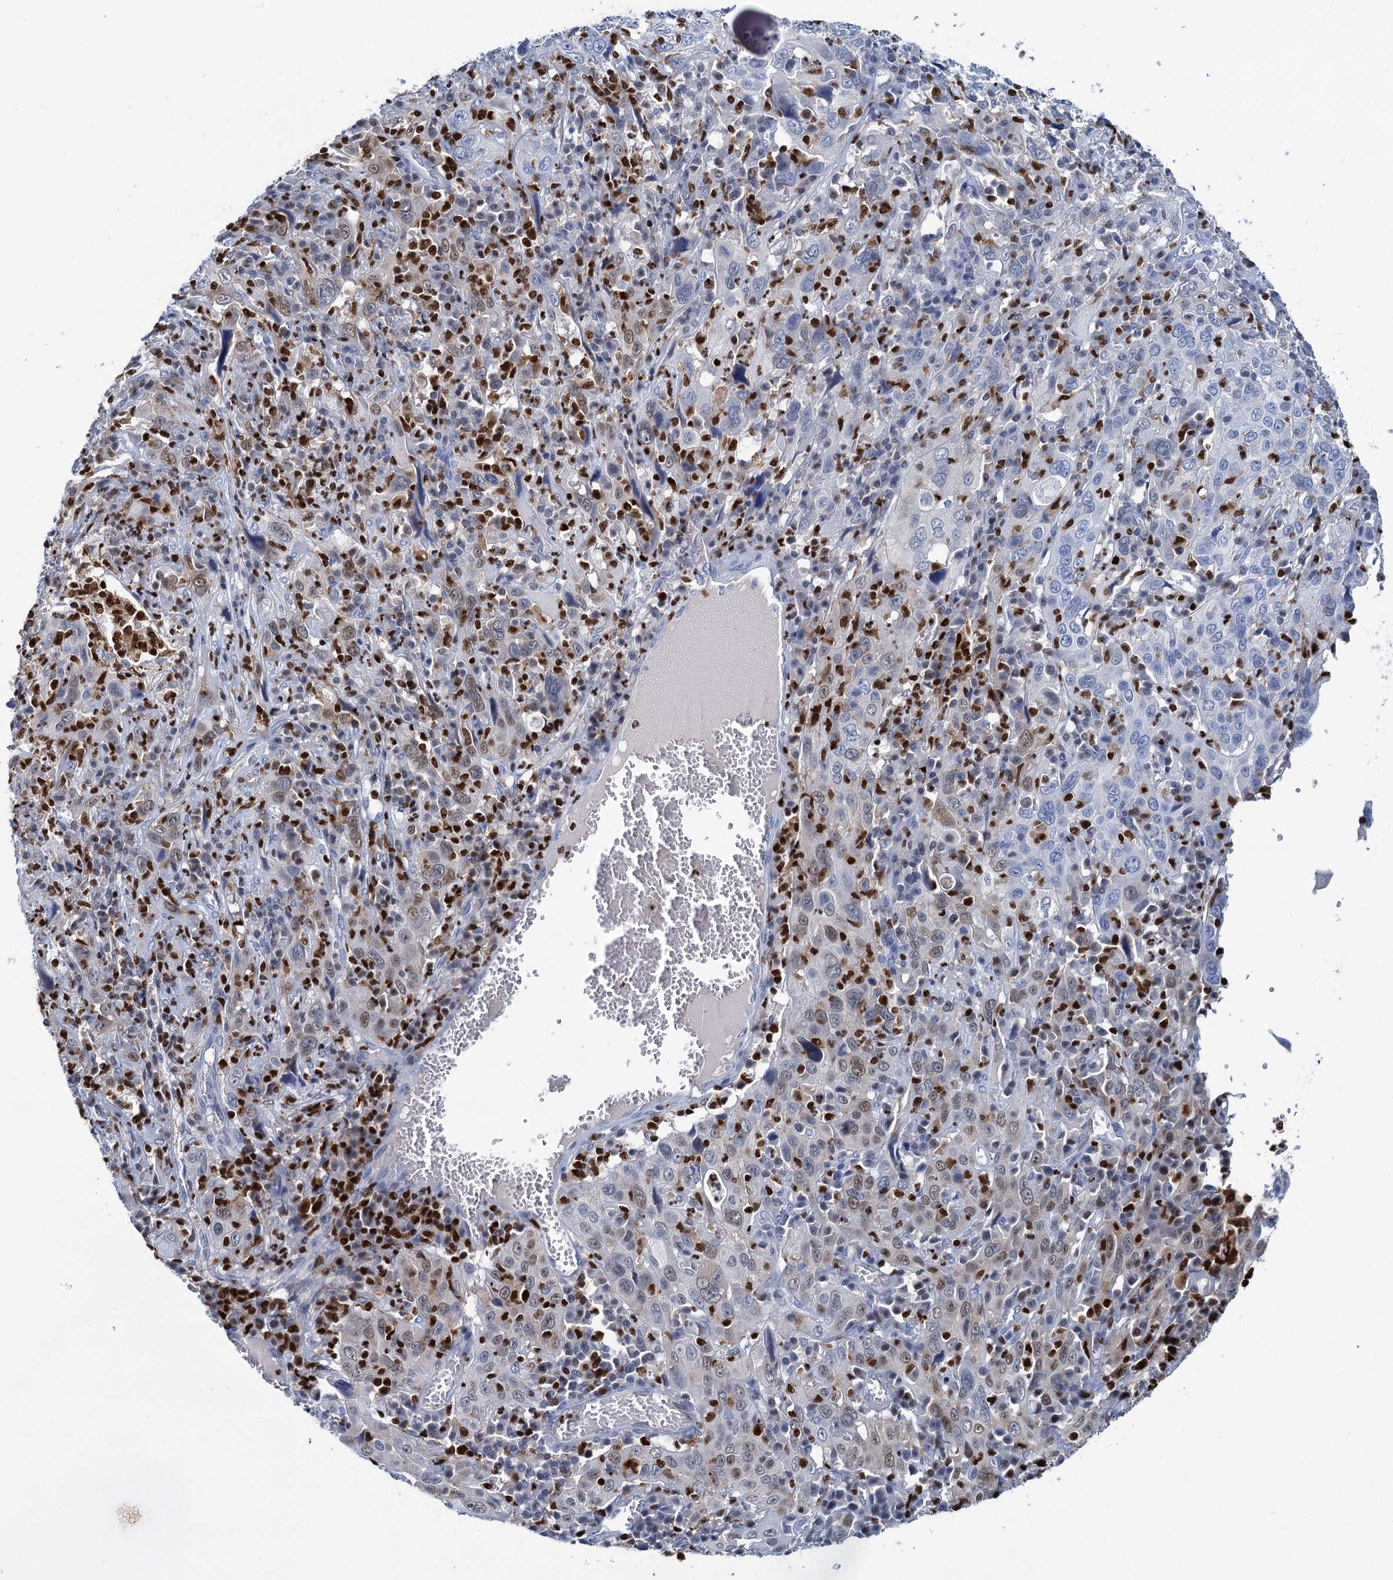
{"staining": {"intensity": "moderate", "quantity": "<25%", "location": "nuclear"}, "tissue": "cervical cancer", "cell_type": "Tumor cells", "image_type": "cancer", "snomed": [{"axis": "morphology", "description": "Squamous cell carcinoma, NOS"}, {"axis": "topography", "description": "Cervix"}], "caption": "Moderate nuclear staining is identified in about <25% of tumor cells in squamous cell carcinoma (cervical).", "gene": "CELF2", "patient": {"sex": "female", "age": 46}}